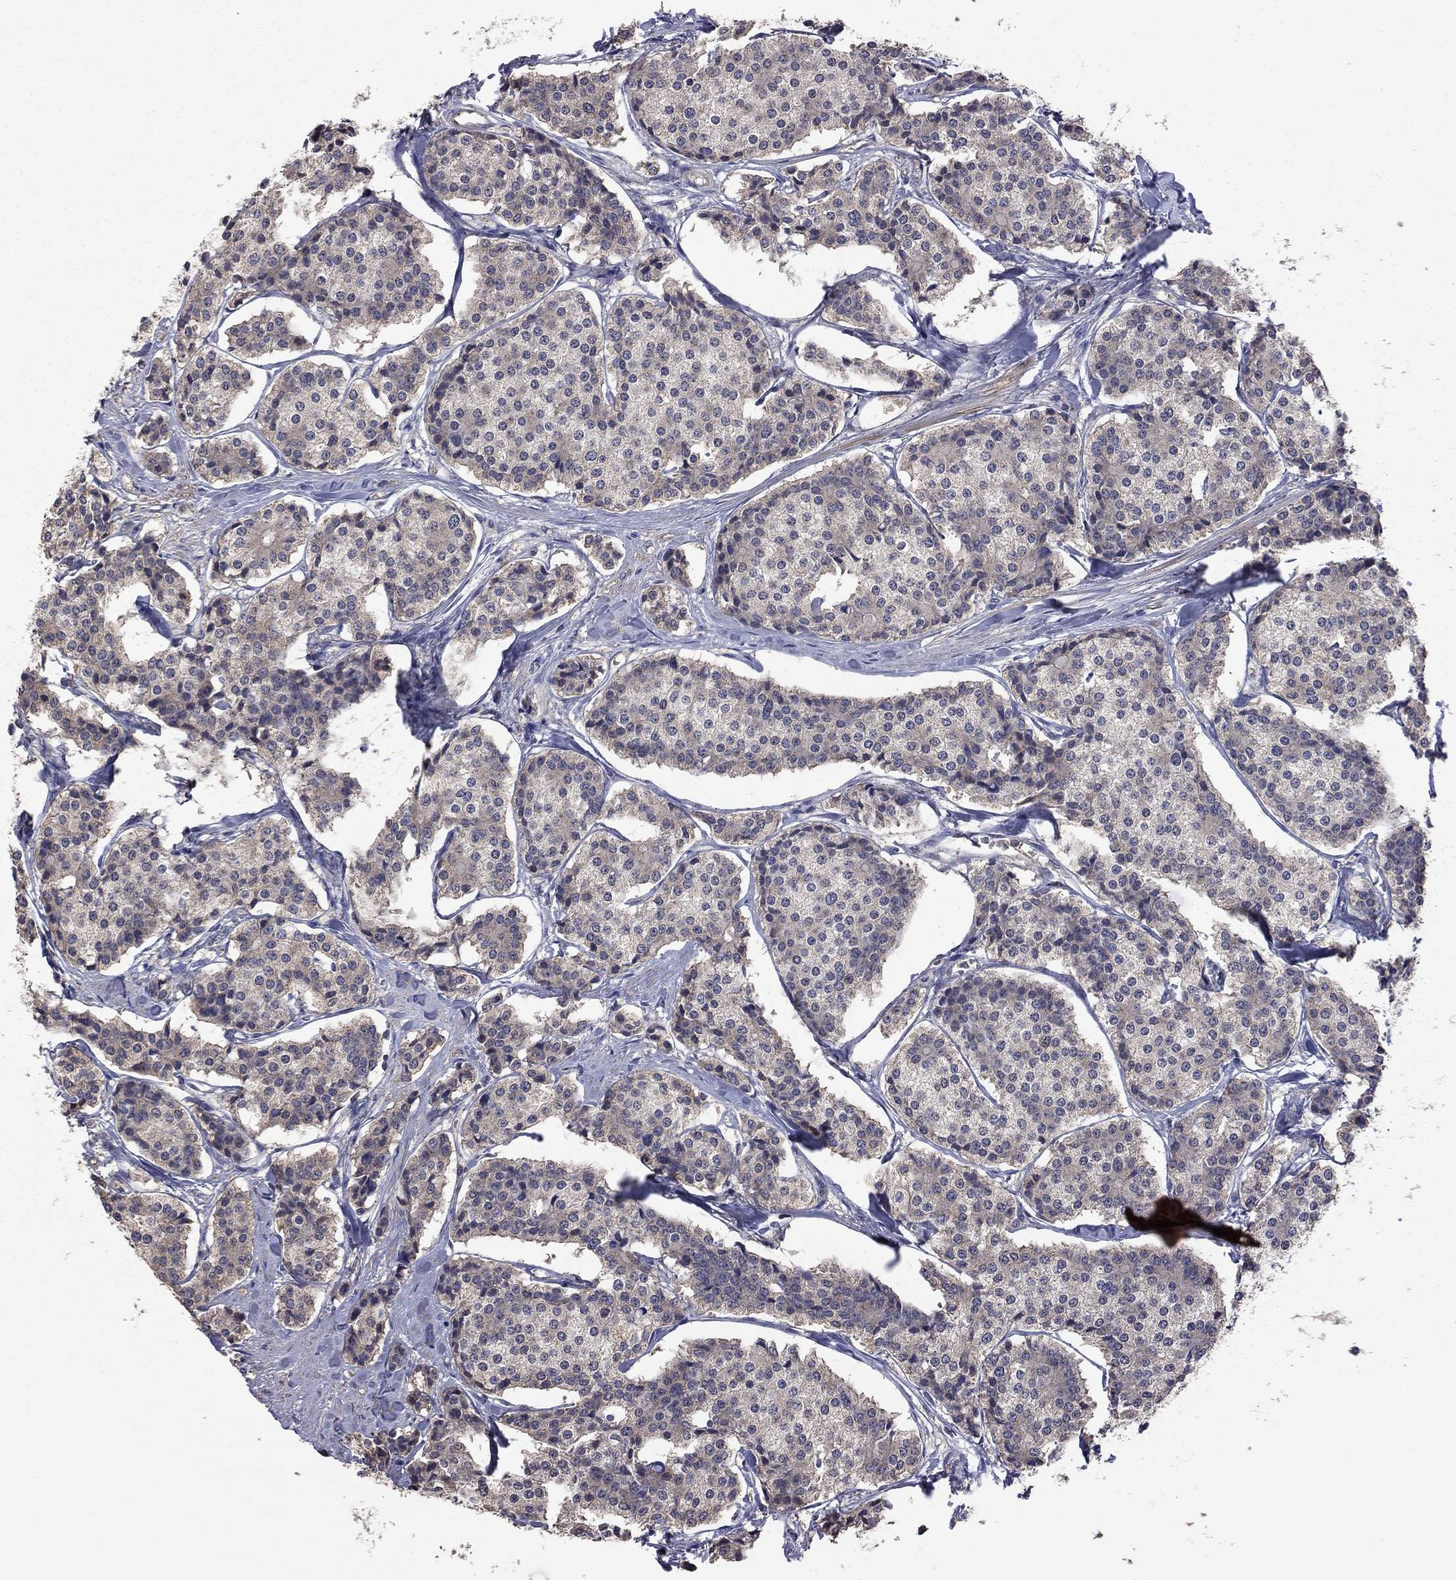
{"staining": {"intensity": "moderate", "quantity": "<25%", "location": "cytoplasmic/membranous"}, "tissue": "carcinoid", "cell_type": "Tumor cells", "image_type": "cancer", "snomed": [{"axis": "morphology", "description": "Carcinoid, malignant, NOS"}, {"axis": "topography", "description": "Small intestine"}], "caption": "IHC (DAB) staining of human carcinoid exhibits moderate cytoplasmic/membranous protein staining in approximately <25% of tumor cells.", "gene": "TSNARE1", "patient": {"sex": "female", "age": 65}}